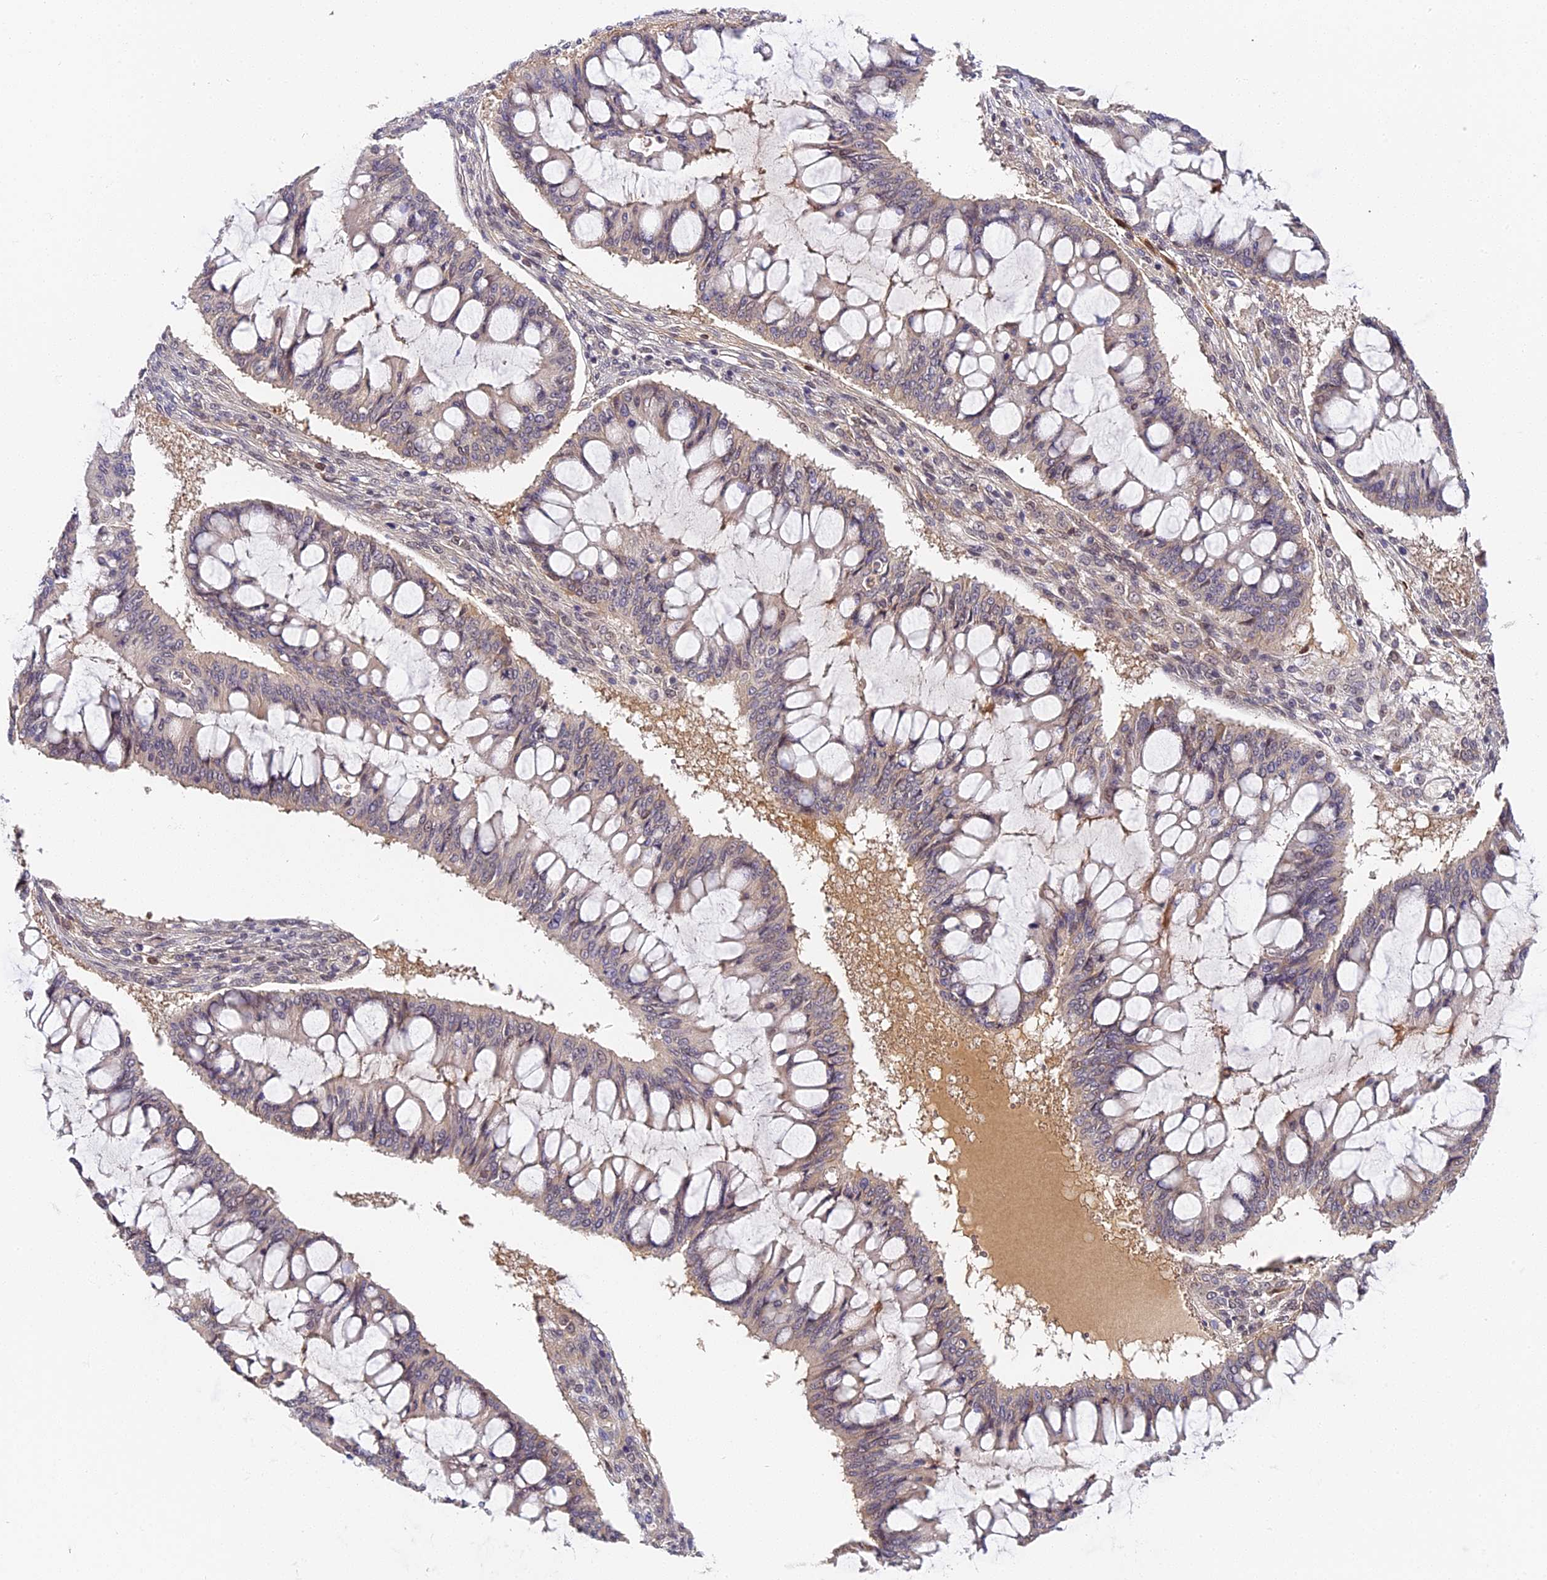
{"staining": {"intensity": "negative", "quantity": "none", "location": "none"}, "tissue": "ovarian cancer", "cell_type": "Tumor cells", "image_type": "cancer", "snomed": [{"axis": "morphology", "description": "Cystadenocarcinoma, mucinous, NOS"}, {"axis": "topography", "description": "Ovary"}], "caption": "This is a image of immunohistochemistry staining of ovarian cancer (mucinous cystadenocarcinoma), which shows no positivity in tumor cells.", "gene": "IMPACT", "patient": {"sex": "female", "age": 73}}